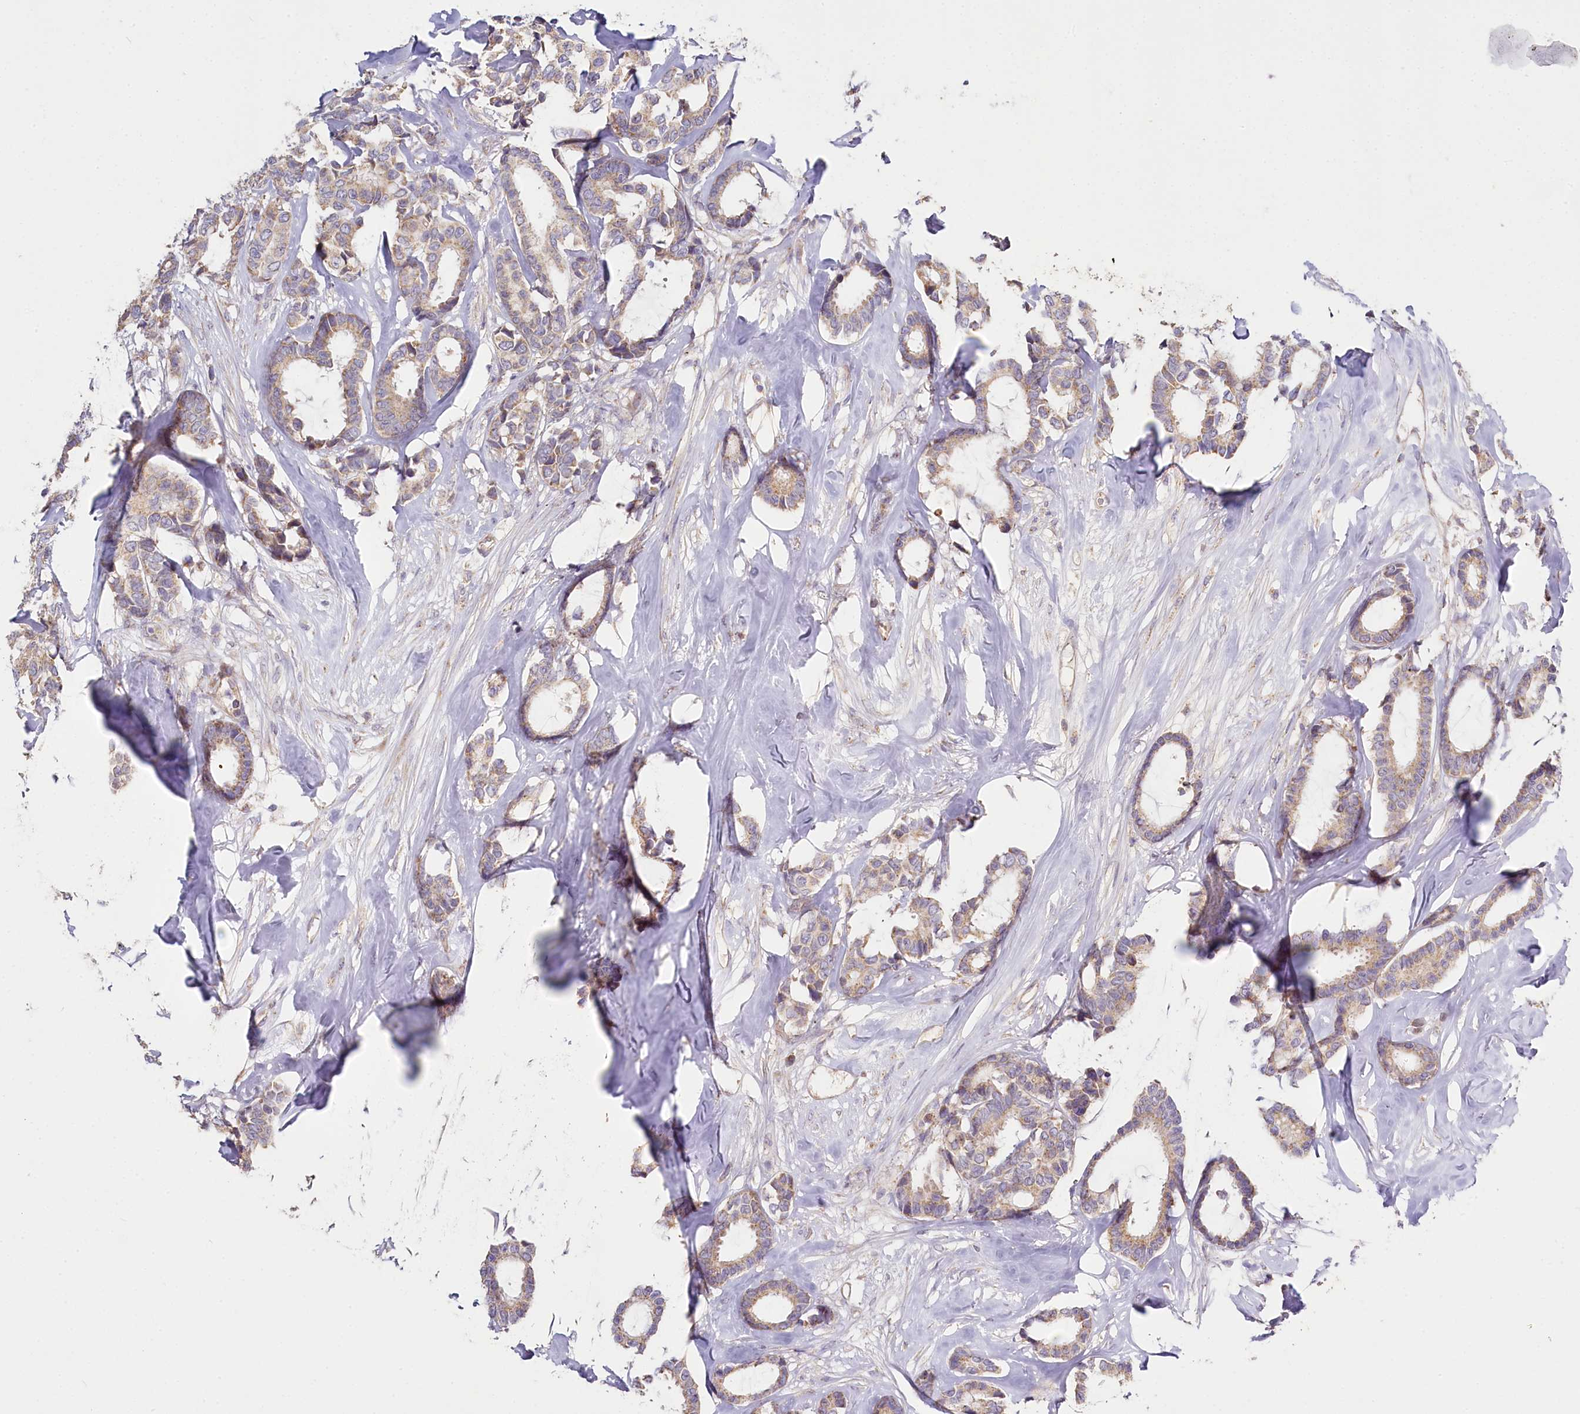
{"staining": {"intensity": "weak", "quantity": ">75%", "location": "cytoplasmic/membranous"}, "tissue": "breast cancer", "cell_type": "Tumor cells", "image_type": "cancer", "snomed": [{"axis": "morphology", "description": "Duct carcinoma"}, {"axis": "topography", "description": "Breast"}], "caption": "Immunohistochemical staining of breast cancer (infiltrating ductal carcinoma) reveals low levels of weak cytoplasmic/membranous staining in approximately >75% of tumor cells.", "gene": "ACOX2", "patient": {"sex": "female", "age": 87}}